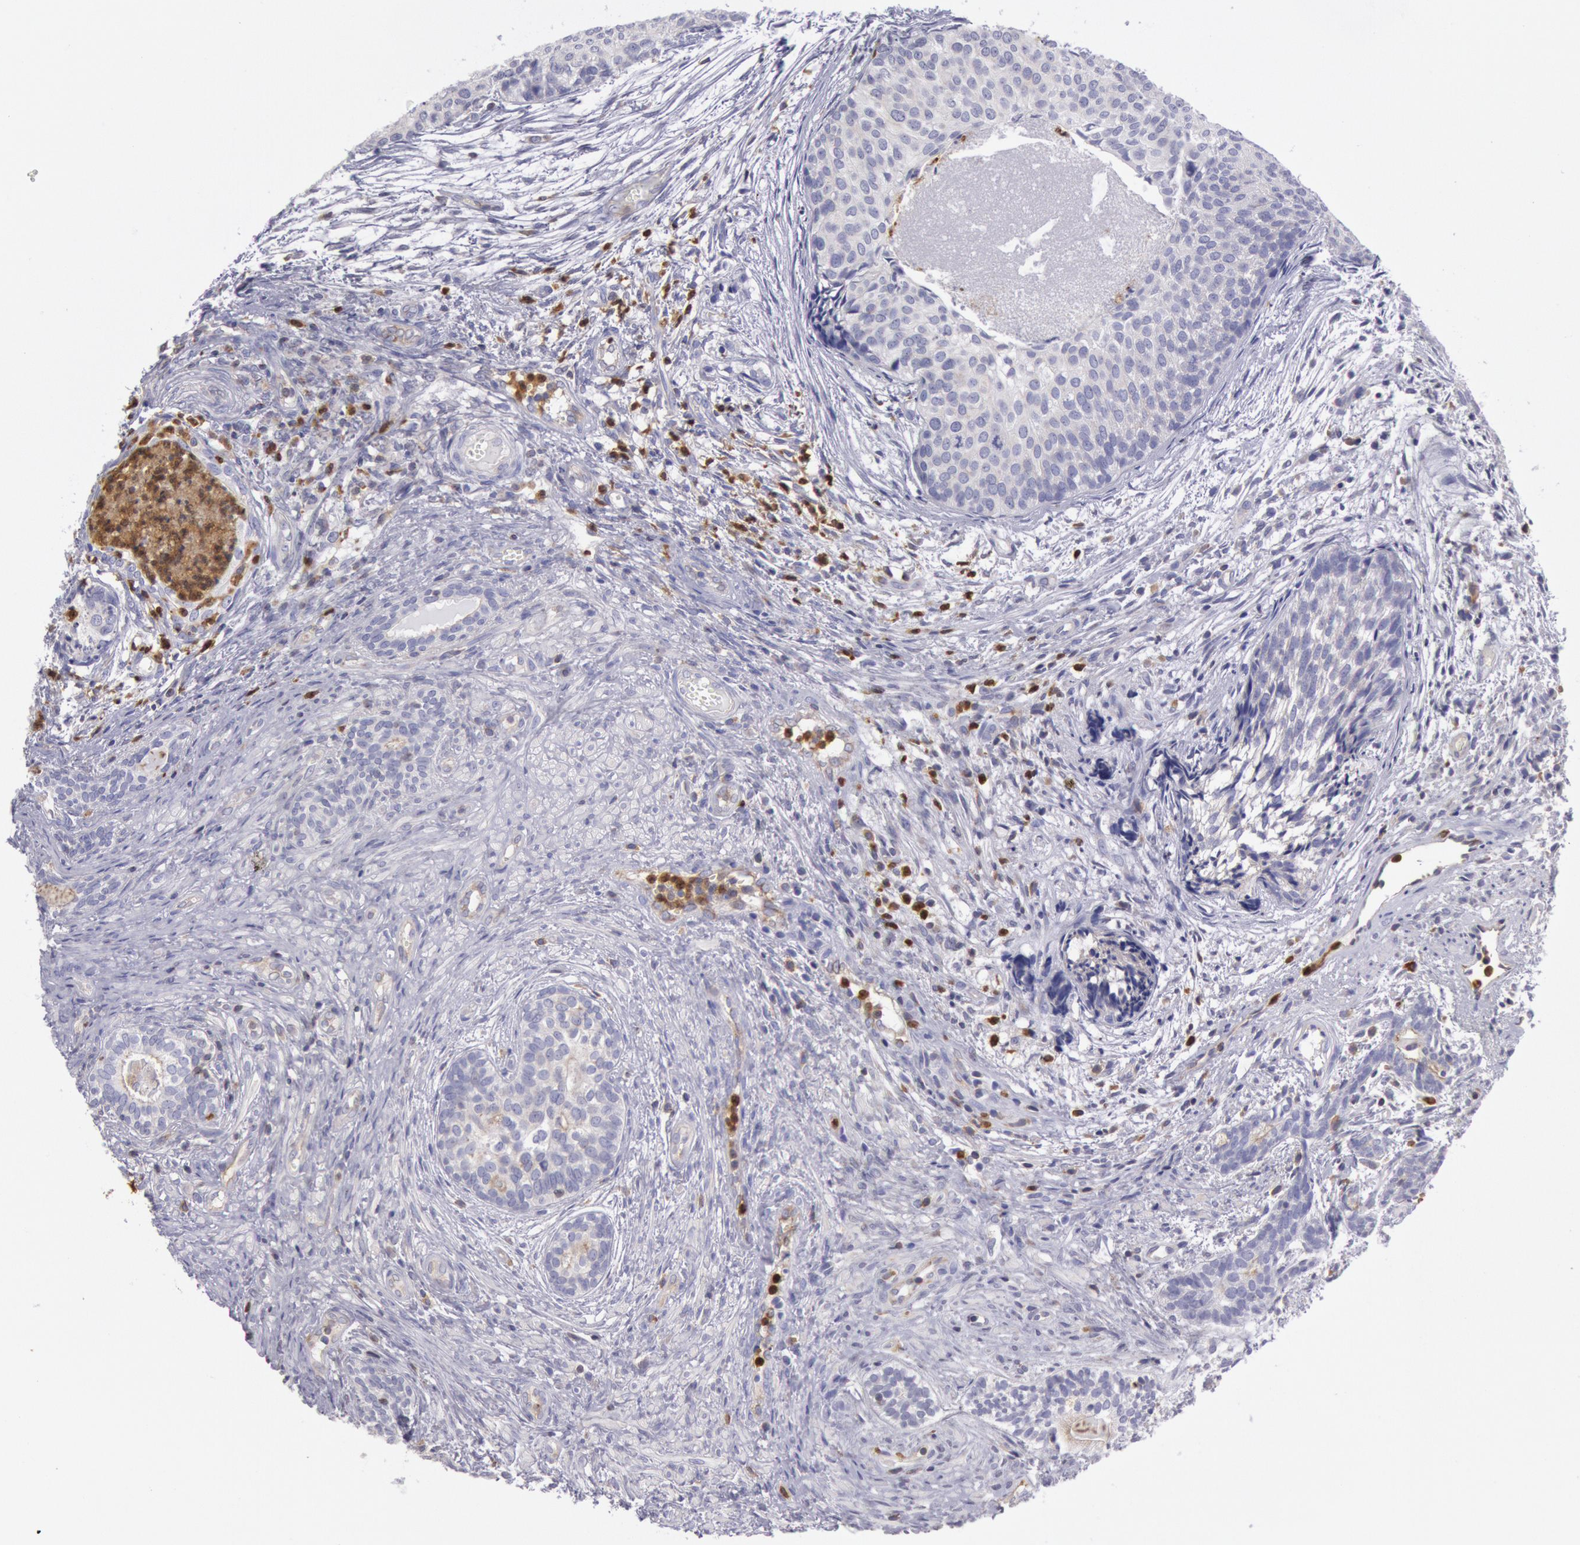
{"staining": {"intensity": "negative", "quantity": "none", "location": "none"}, "tissue": "urothelial cancer", "cell_type": "Tumor cells", "image_type": "cancer", "snomed": [{"axis": "morphology", "description": "Urothelial carcinoma, Low grade"}, {"axis": "topography", "description": "Urinary bladder"}], "caption": "The photomicrograph shows no significant positivity in tumor cells of urothelial carcinoma (low-grade). (Stains: DAB (3,3'-diaminobenzidine) IHC with hematoxylin counter stain, Microscopy: brightfield microscopy at high magnification).", "gene": "RAB27A", "patient": {"sex": "male", "age": 84}}